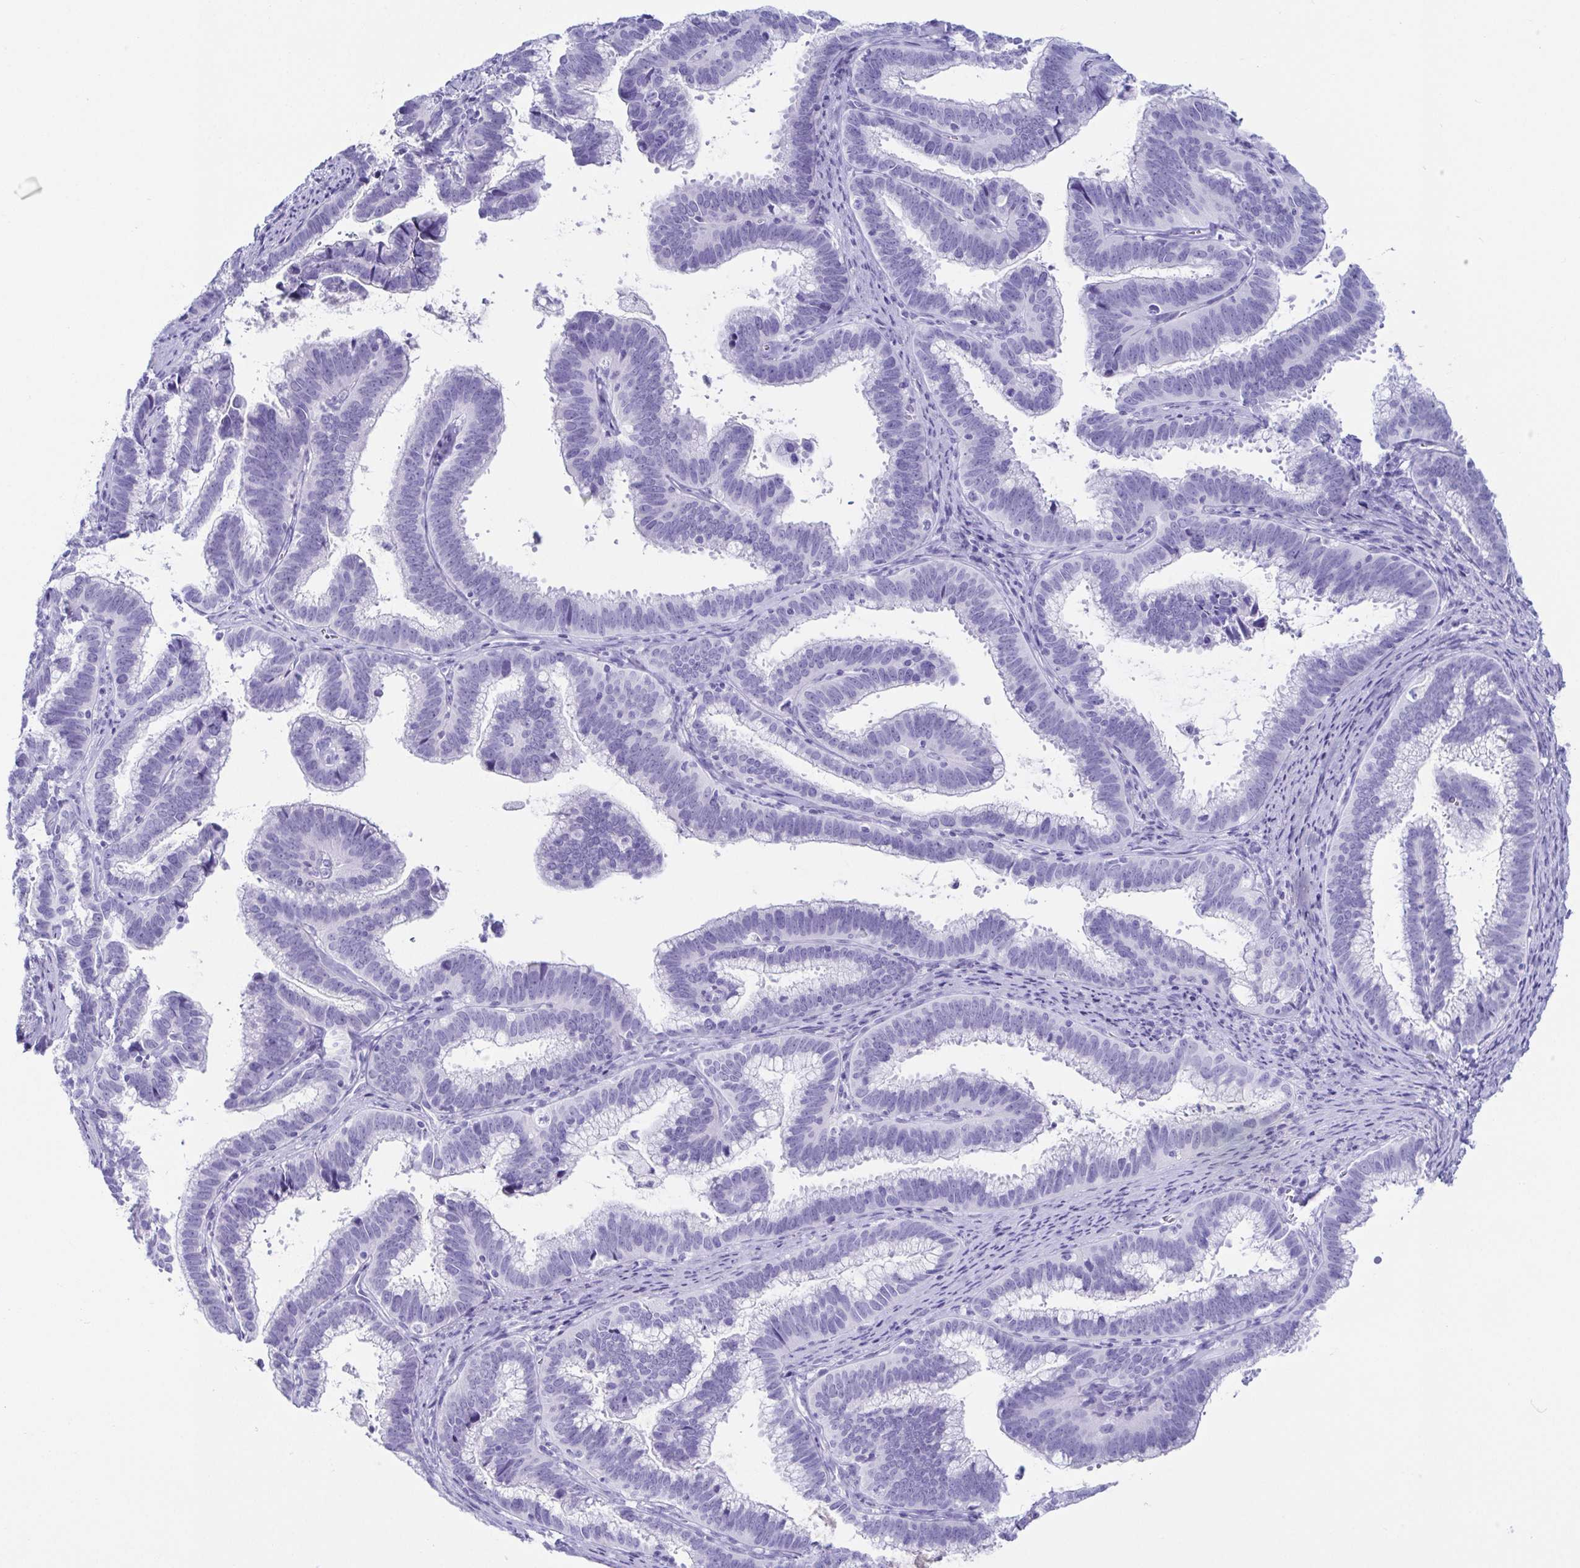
{"staining": {"intensity": "negative", "quantity": "none", "location": "none"}, "tissue": "cervical cancer", "cell_type": "Tumor cells", "image_type": "cancer", "snomed": [{"axis": "morphology", "description": "Adenocarcinoma, NOS"}, {"axis": "topography", "description": "Cervix"}], "caption": "The photomicrograph demonstrates no significant positivity in tumor cells of cervical adenocarcinoma.", "gene": "CD164L2", "patient": {"sex": "female", "age": 61}}